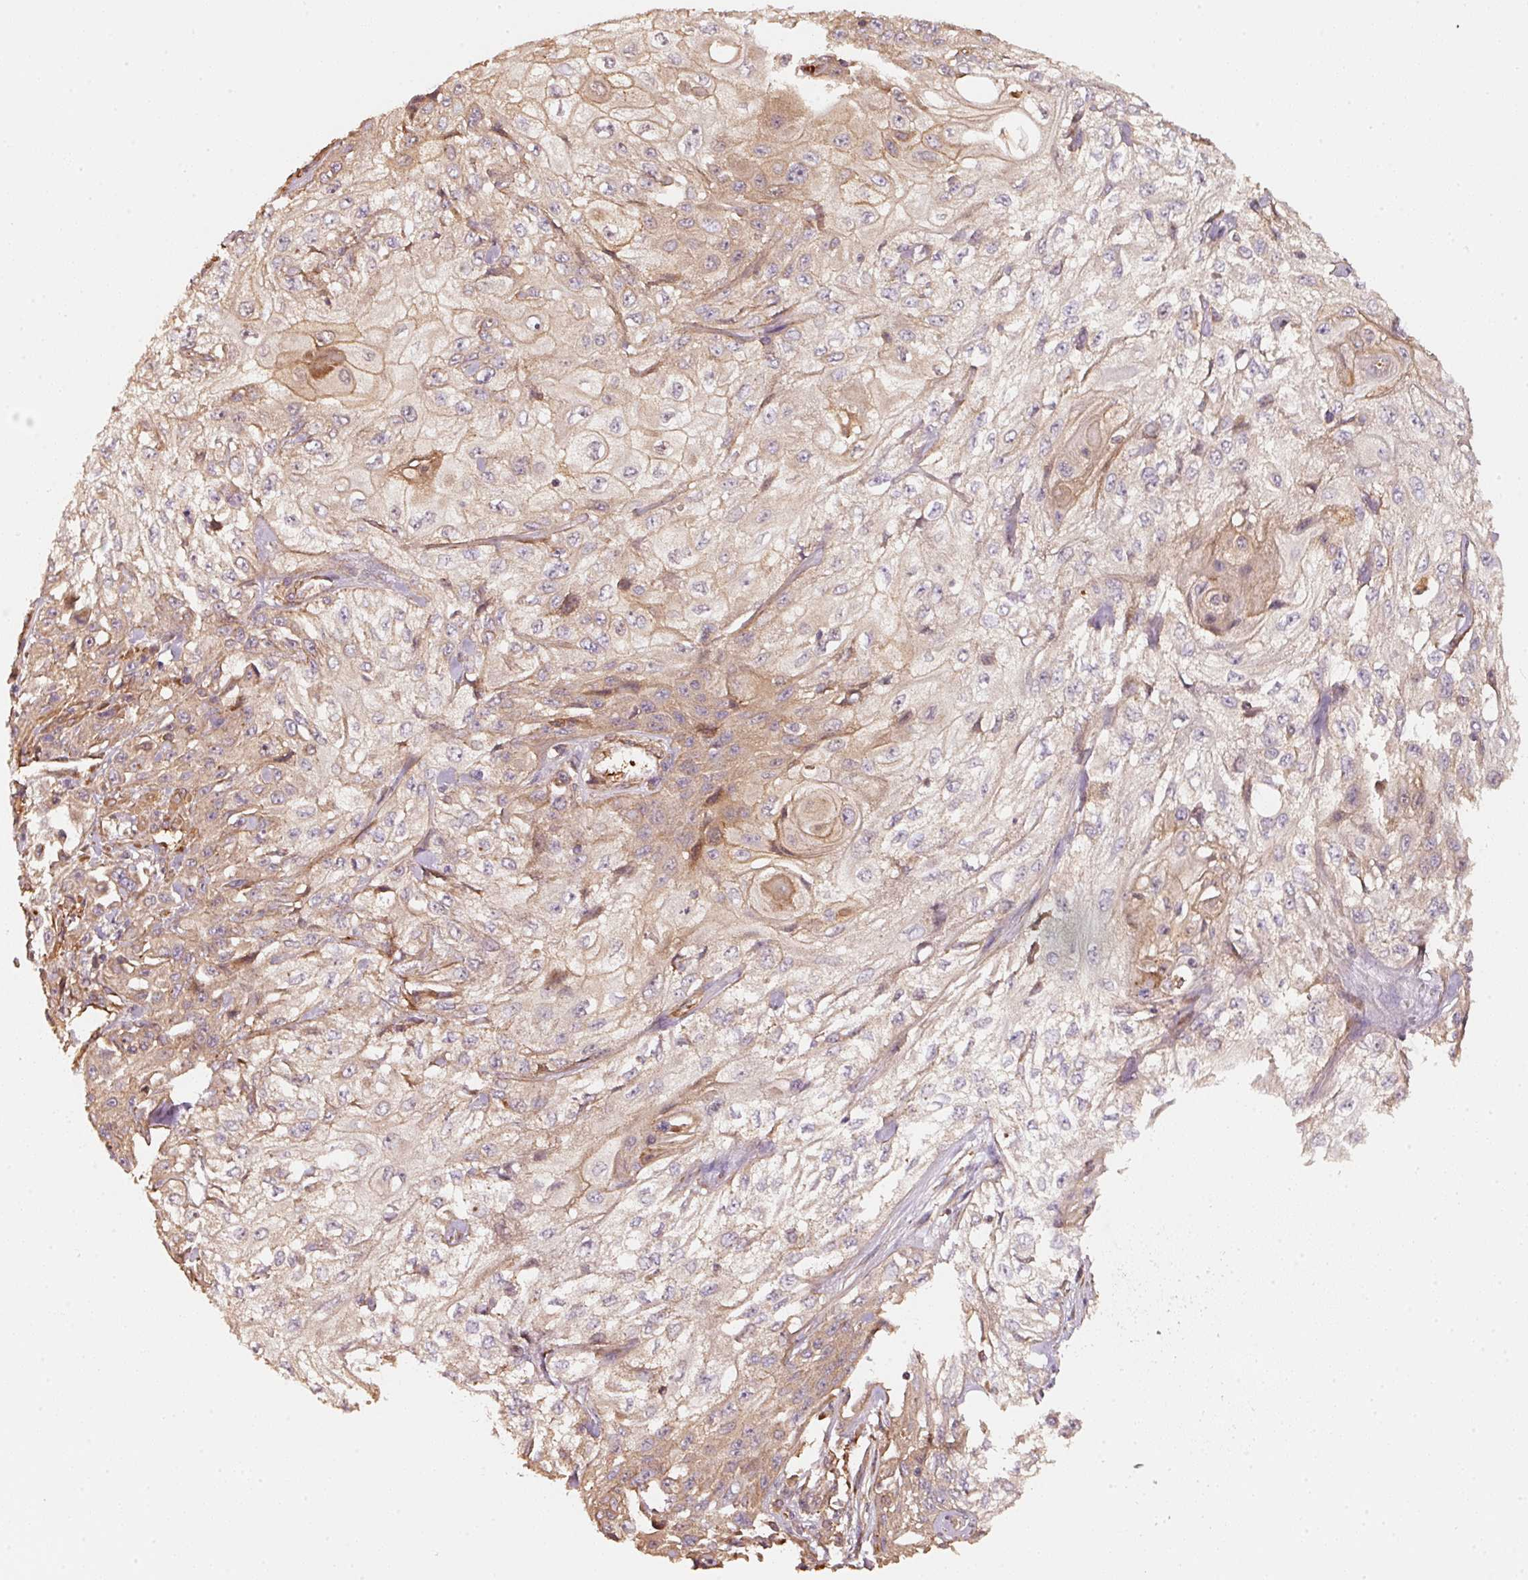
{"staining": {"intensity": "weak", "quantity": "25%-75%", "location": "cytoplasmic/membranous"}, "tissue": "skin cancer", "cell_type": "Tumor cells", "image_type": "cancer", "snomed": [{"axis": "morphology", "description": "Squamous cell carcinoma, NOS"}, {"axis": "morphology", "description": "Squamous cell carcinoma, metastatic, NOS"}, {"axis": "topography", "description": "Skin"}, {"axis": "topography", "description": "Lymph node"}], "caption": "Tumor cells show low levels of weak cytoplasmic/membranous positivity in approximately 25%-75% of cells in skin cancer.", "gene": "CEP95", "patient": {"sex": "male", "age": 75}}